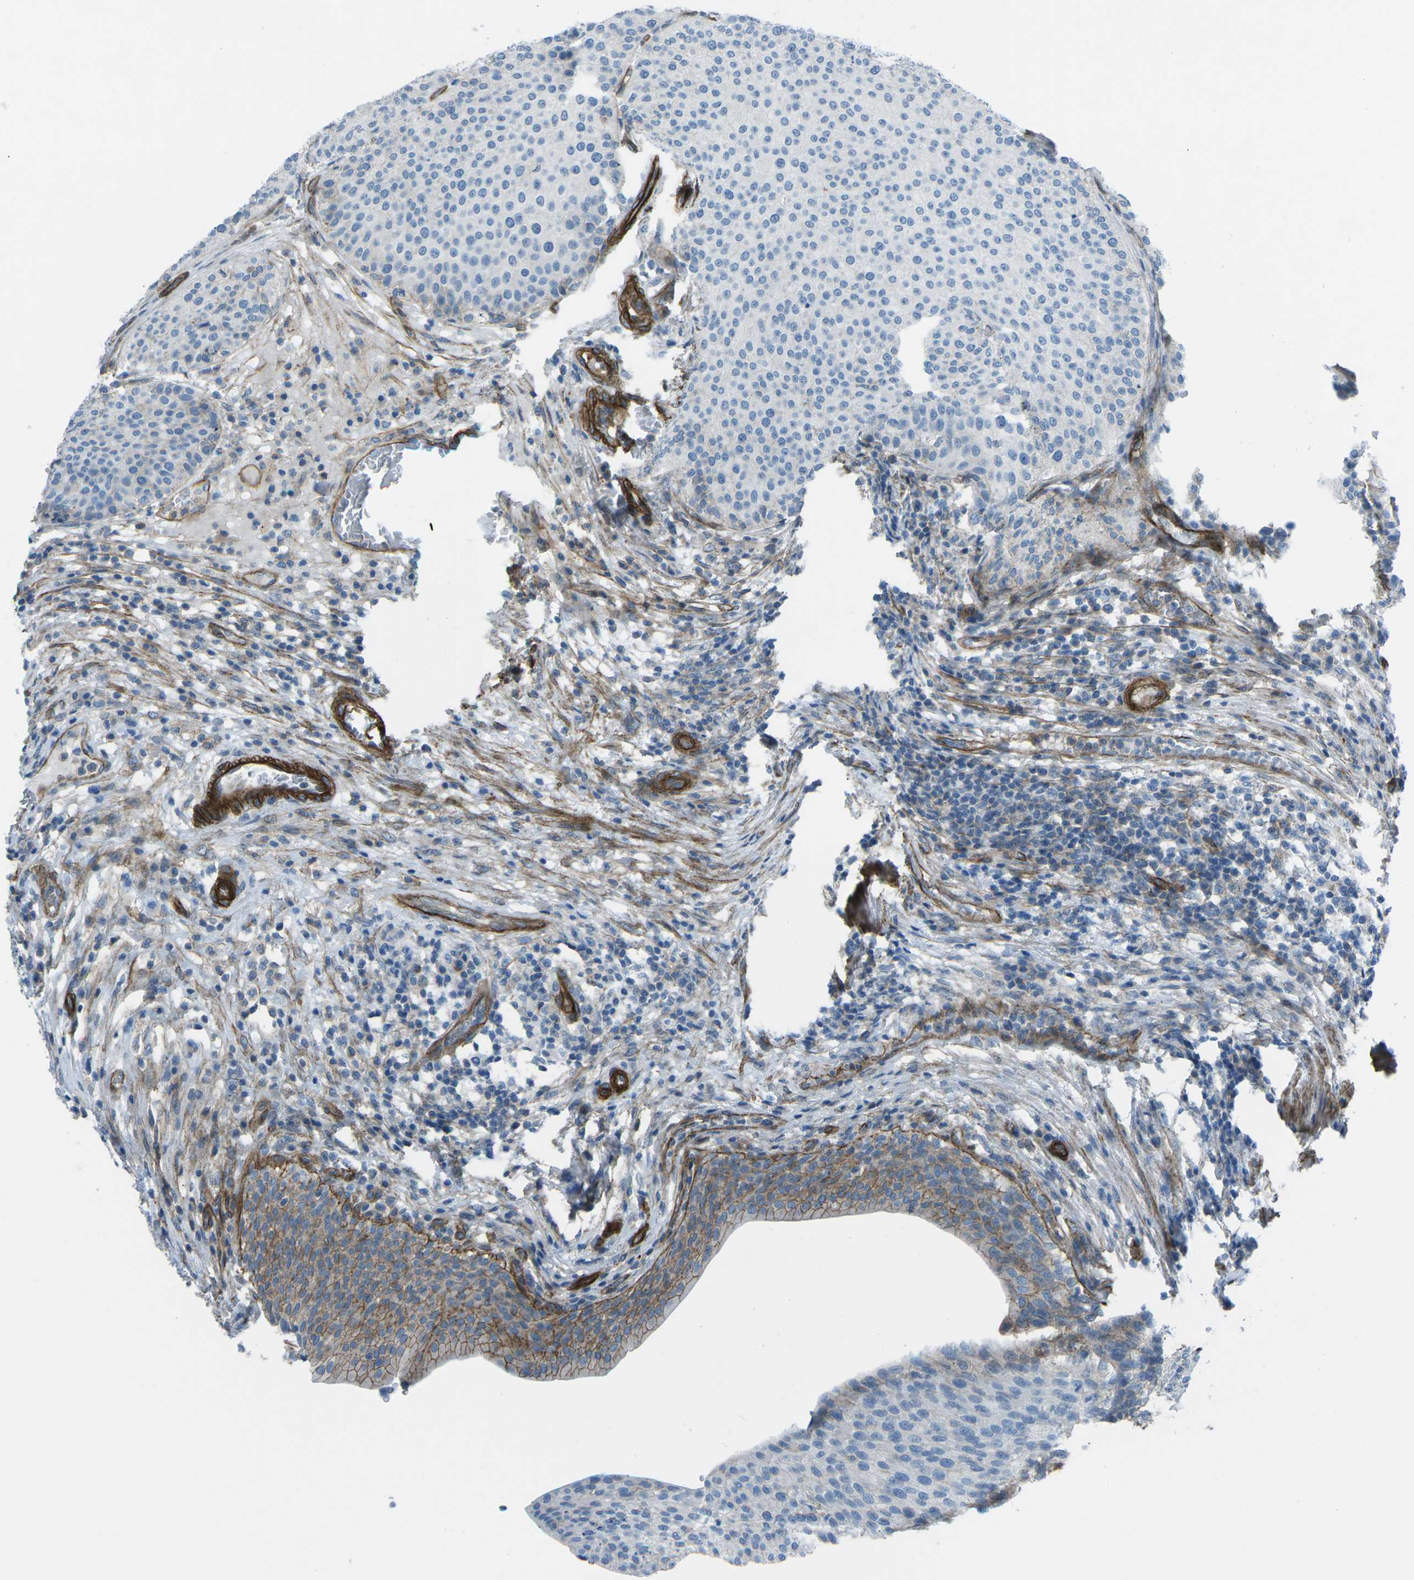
{"staining": {"intensity": "negative", "quantity": "none", "location": "none"}, "tissue": "urothelial cancer", "cell_type": "Tumor cells", "image_type": "cancer", "snomed": [{"axis": "morphology", "description": "Urothelial carcinoma, Low grade"}, {"axis": "topography", "description": "Smooth muscle"}, {"axis": "topography", "description": "Urinary bladder"}], "caption": "Immunohistochemical staining of low-grade urothelial carcinoma shows no significant expression in tumor cells.", "gene": "UTRN", "patient": {"sex": "male", "age": 60}}